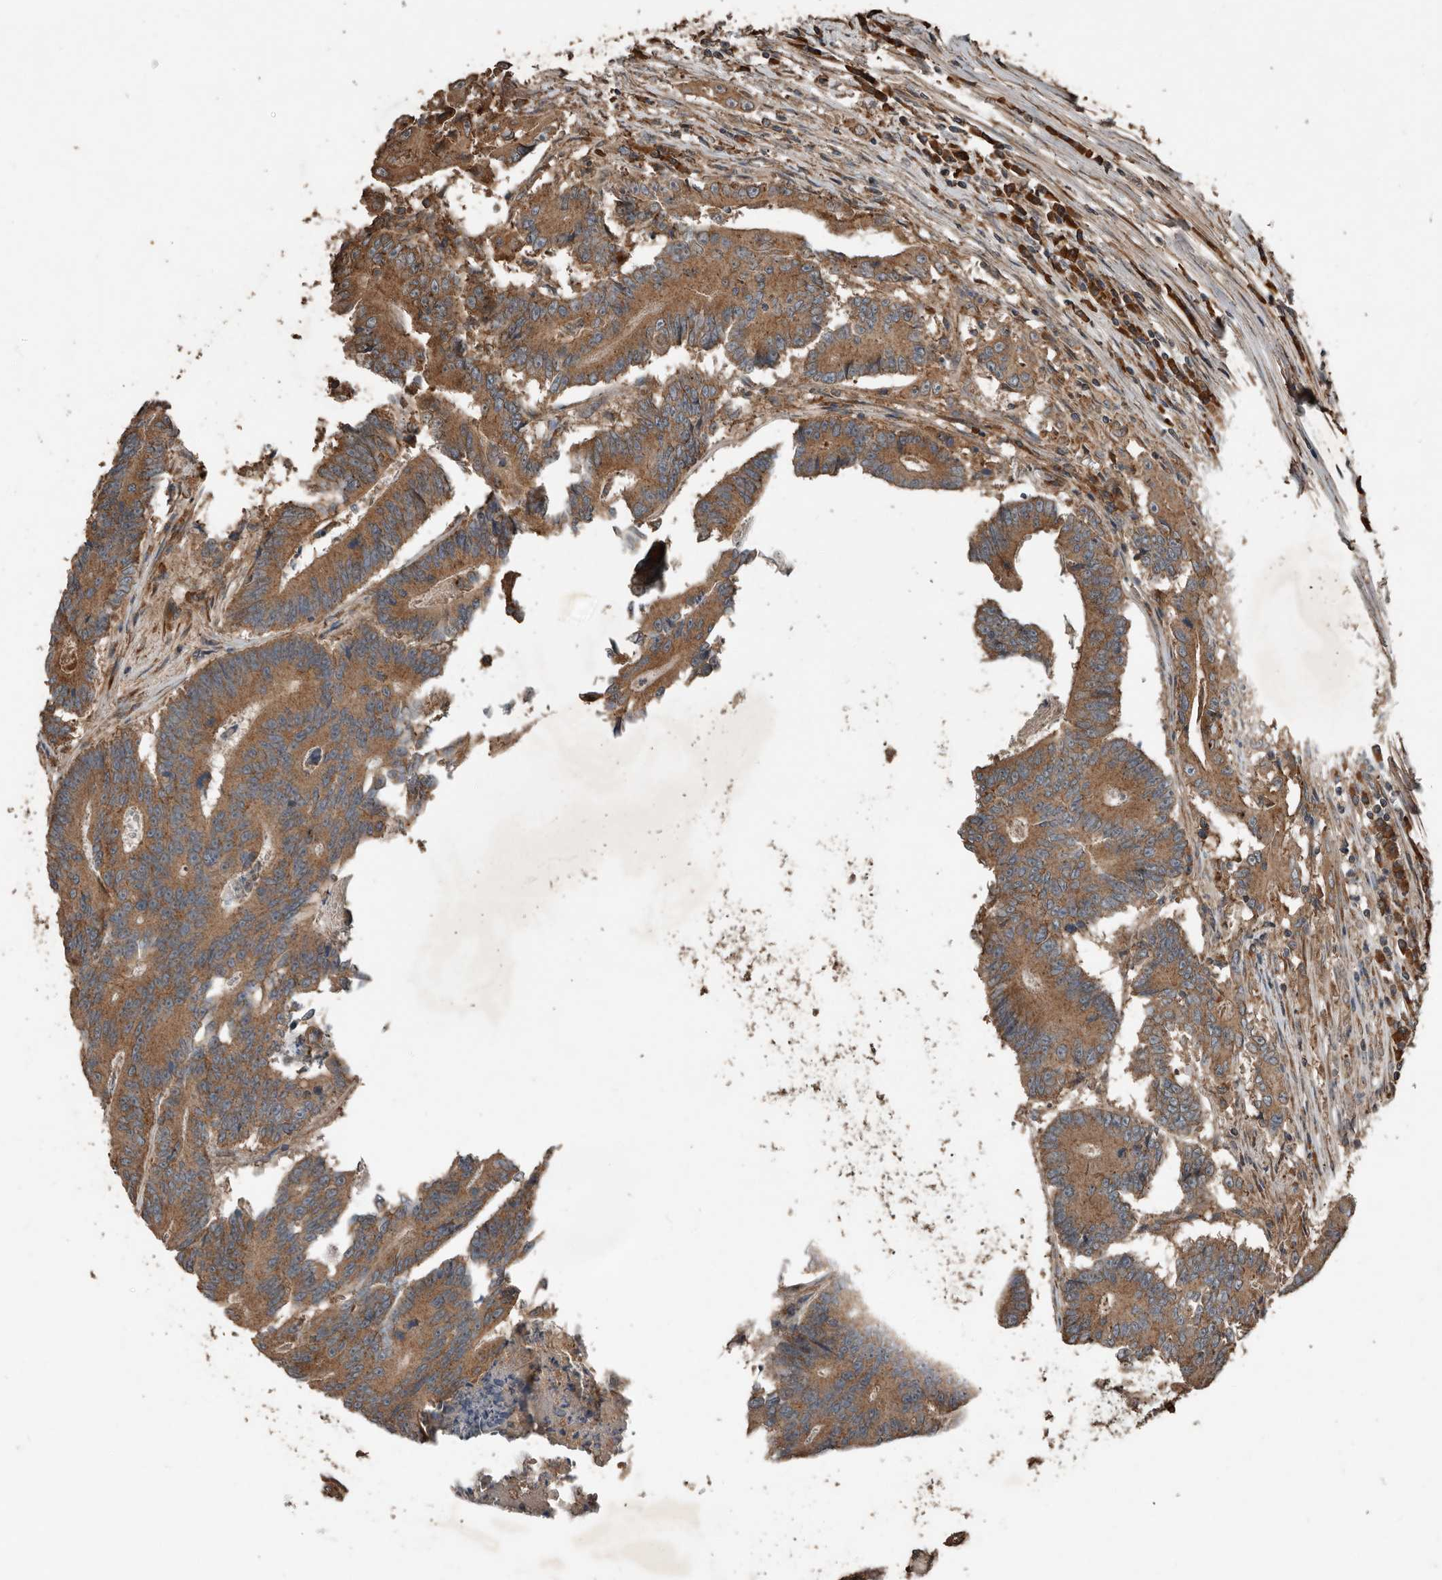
{"staining": {"intensity": "moderate", "quantity": ">75%", "location": "cytoplasmic/membranous"}, "tissue": "colorectal cancer", "cell_type": "Tumor cells", "image_type": "cancer", "snomed": [{"axis": "morphology", "description": "Adenocarcinoma, NOS"}, {"axis": "topography", "description": "Colon"}], "caption": "The image reveals a brown stain indicating the presence of a protein in the cytoplasmic/membranous of tumor cells in colorectal cancer (adenocarcinoma).", "gene": "RNF207", "patient": {"sex": "male", "age": 83}}